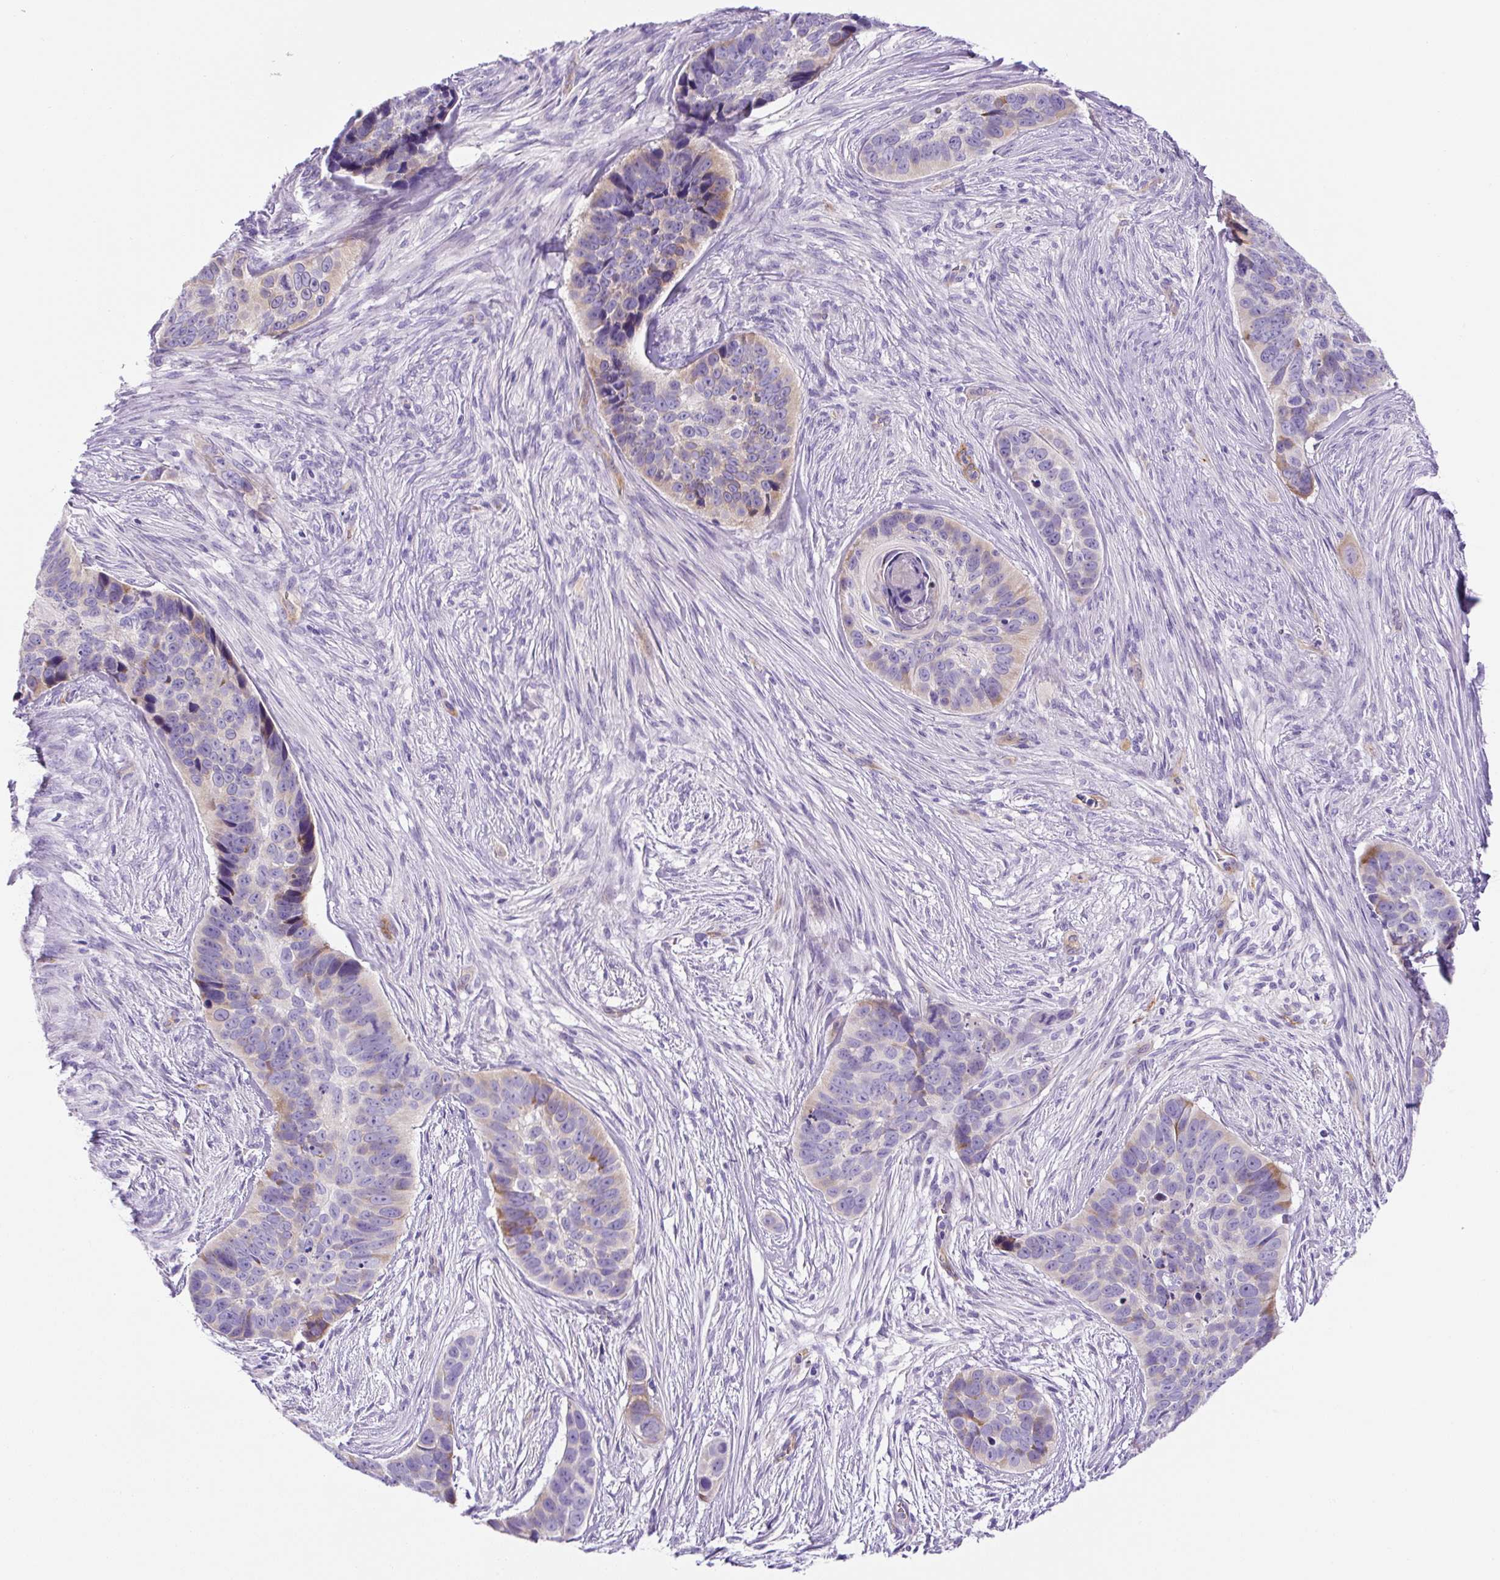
{"staining": {"intensity": "moderate", "quantity": "<25%", "location": "cytoplasmic/membranous"}, "tissue": "skin cancer", "cell_type": "Tumor cells", "image_type": "cancer", "snomed": [{"axis": "morphology", "description": "Basal cell carcinoma"}, {"axis": "topography", "description": "Skin"}], "caption": "DAB immunohistochemical staining of human skin cancer (basal cell carcinoma) shows moderate cytoplasmic/membranous protein expression in about <25% of tumor cells. (brown staining indicates protein expression, while blue staining denotes nuclei).", "gene": "ASB4", "patient": {"sex": "female", "age": 82}}